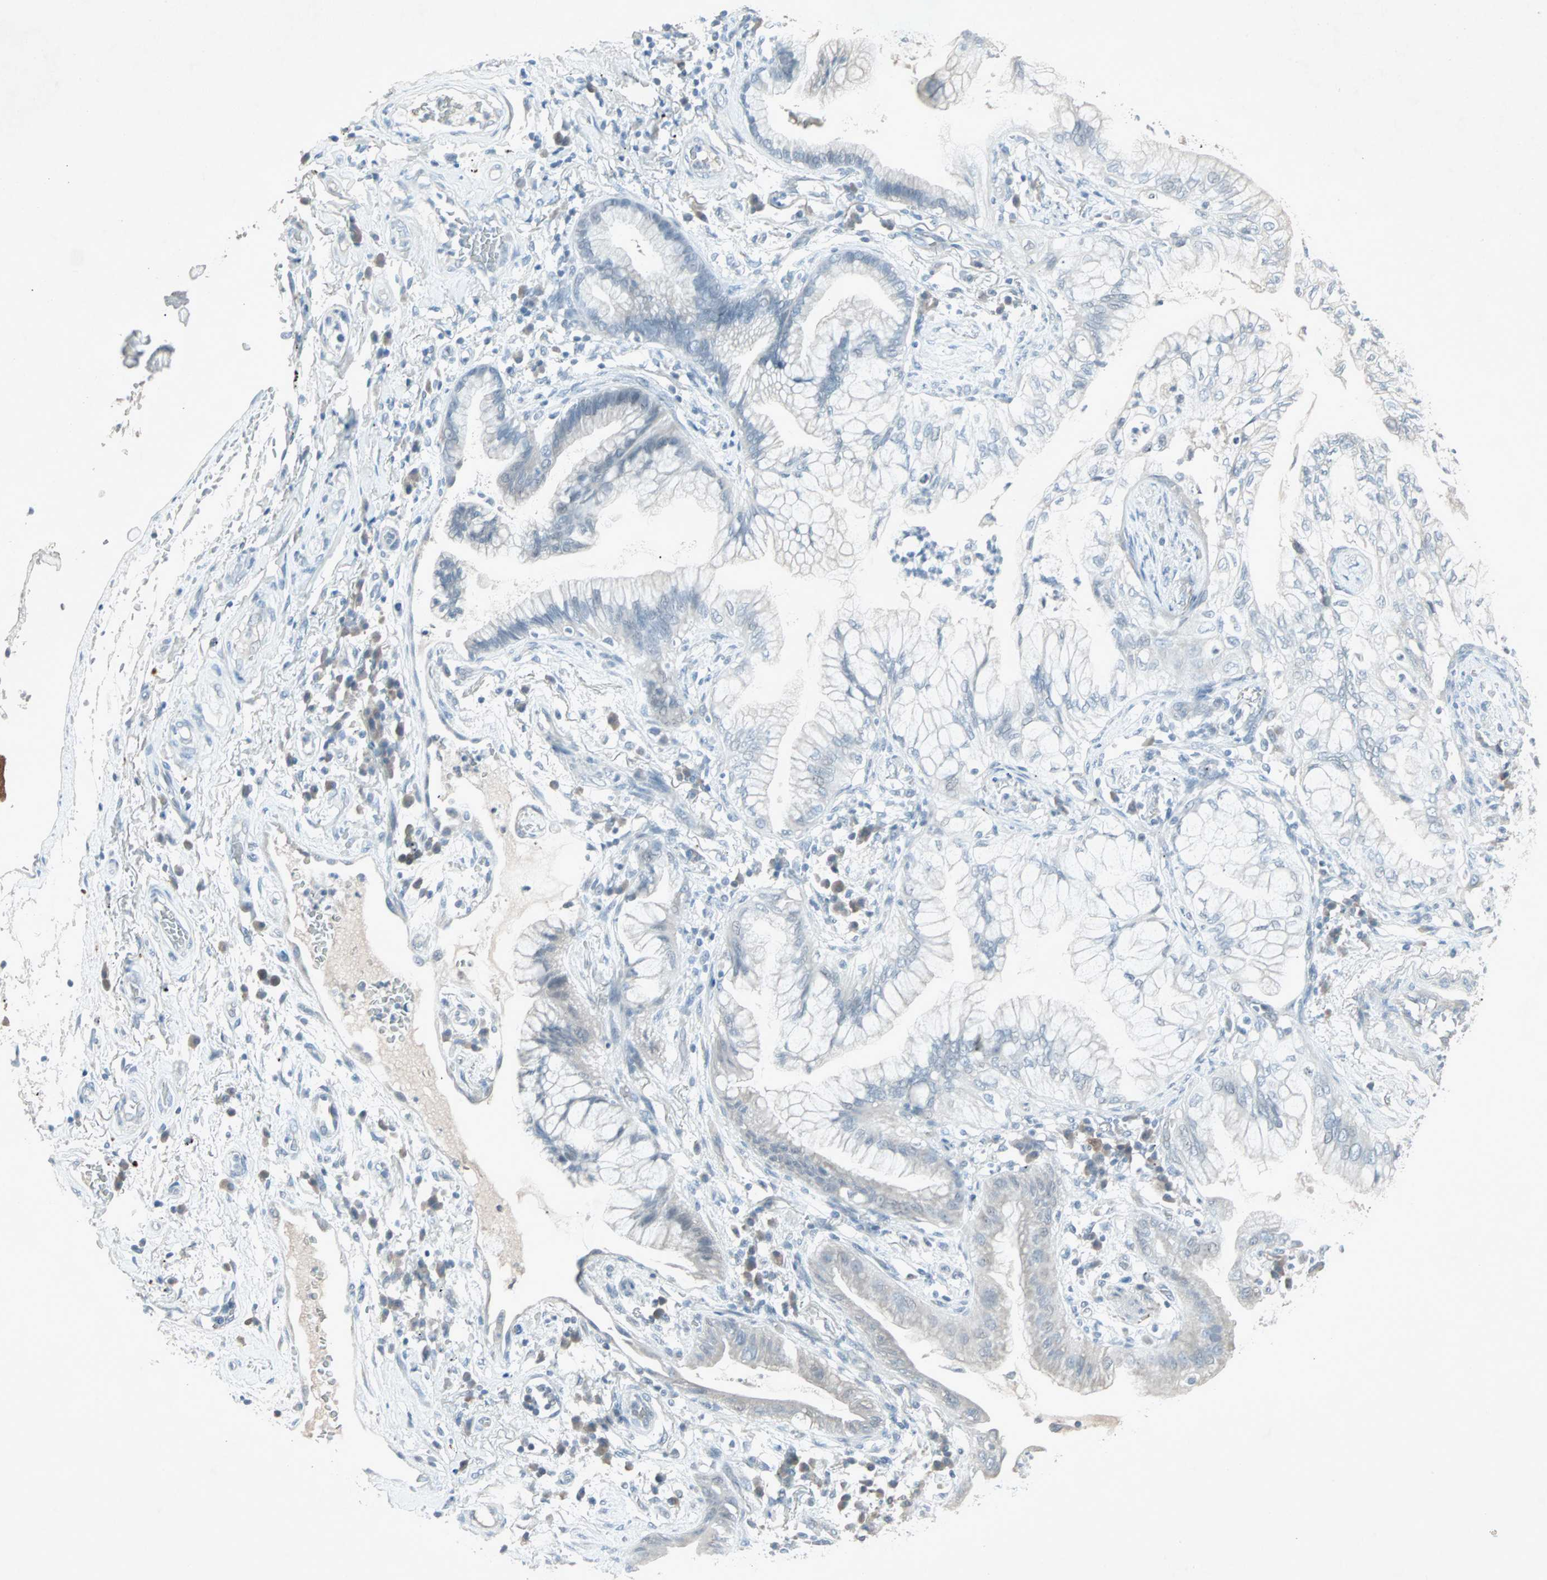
{"staining": {"intensity": "weak", "quantity": "<25%", "location": "cytoplasmic/membranous"}, "tissue": "lung cancer", "cell_type": "Tumor cells", "image_type": "cancer", "snomed": [{"axis": "morphology", "description": "Adenocarcinoma, NOS"}, {"axis": "topography", "description": "Lung"}], "caption": "The image reveals no significant positivity in tumor cells of lung adenocarcinoma.", "gene": "LANCL3", "patient": {"sex": "female", "age": 70}}